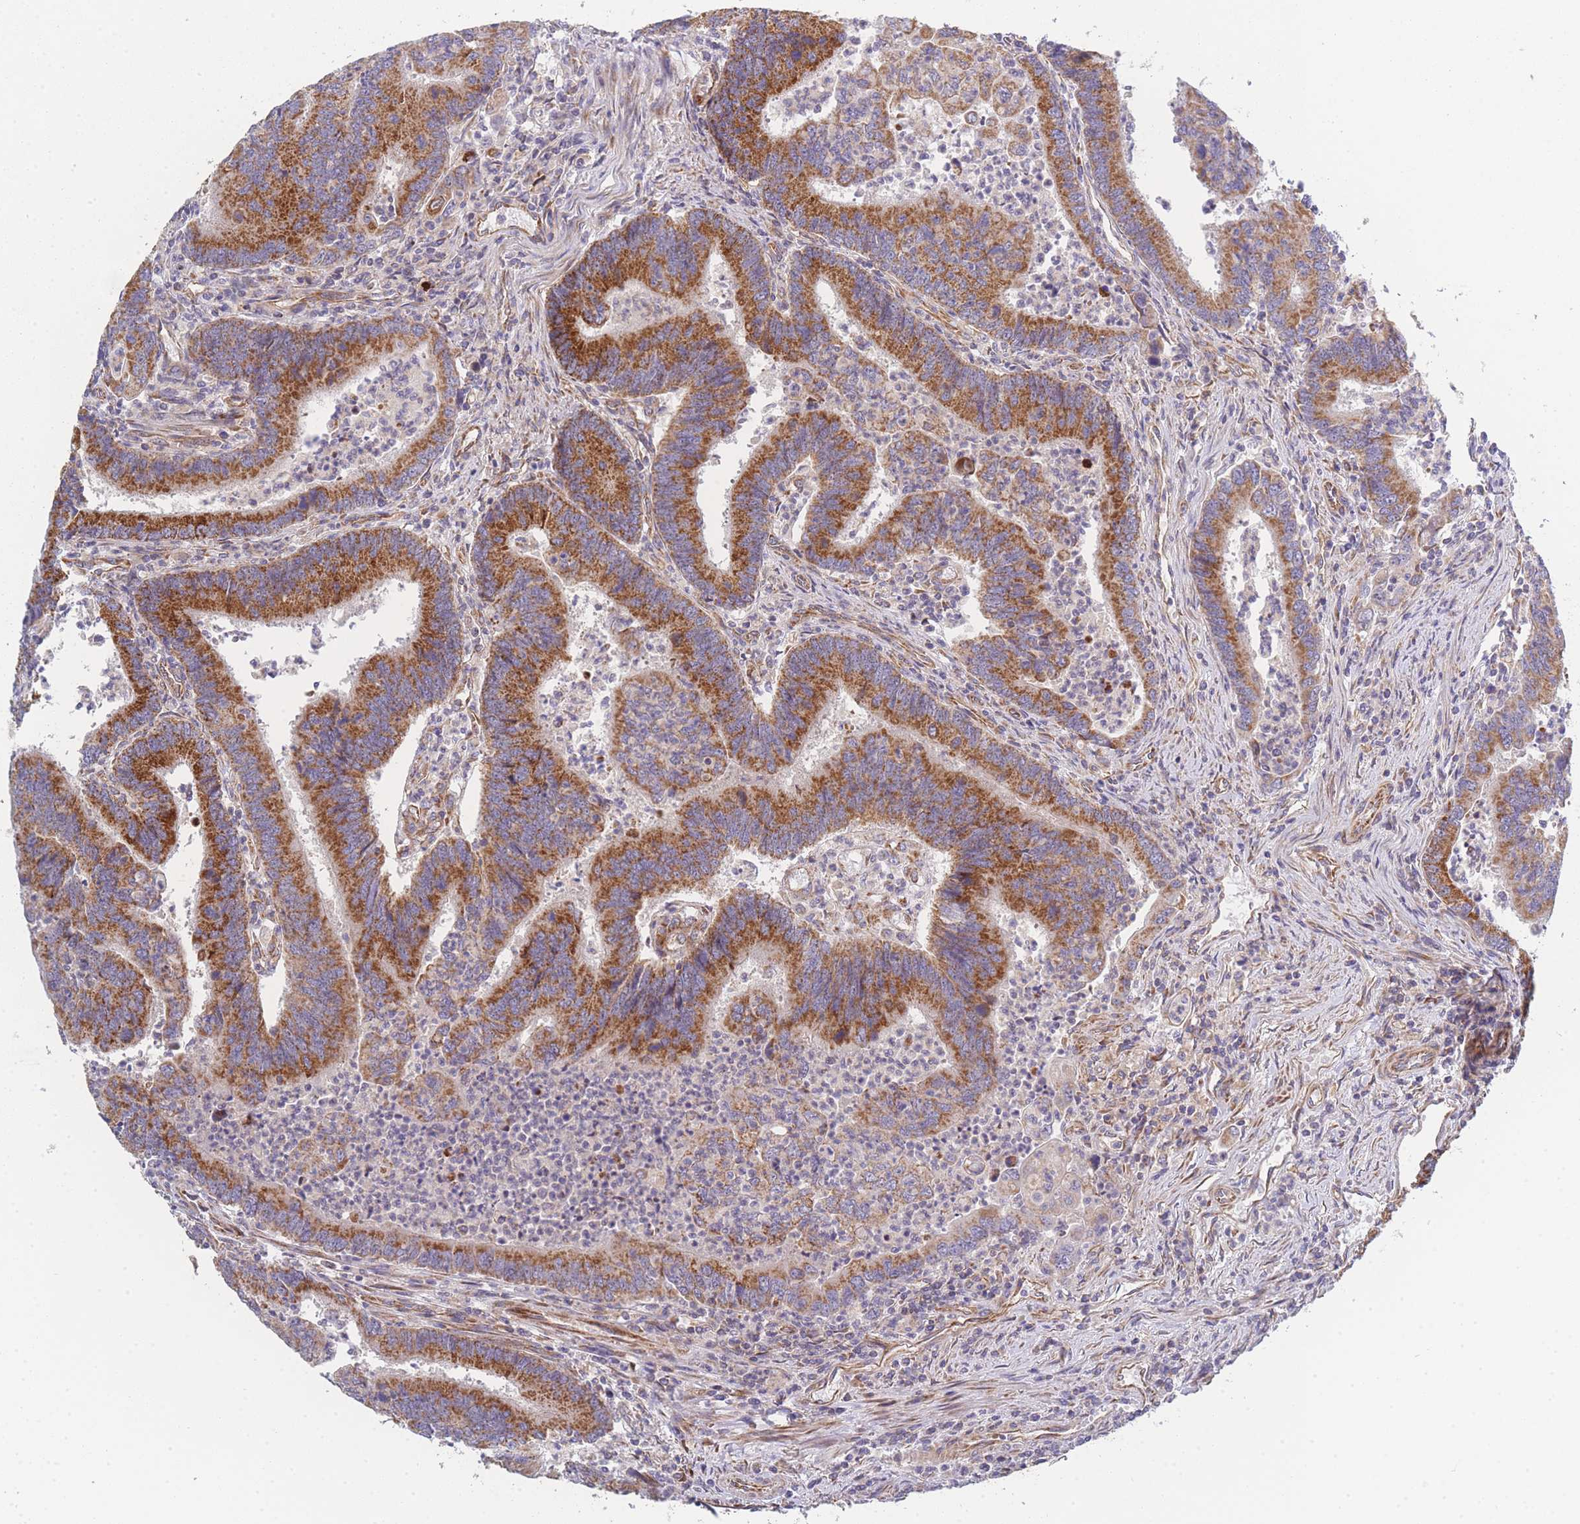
{"staining": {"intensity": "strong", "quantity": ">75%", "location": "cytoplasmic/membranous"}, "tissue": "colorectal cancer", "cell_type": "Tumor cells", "image_type": "cancer", "snomed": [{"axis": "morphology", "description": "Adenocarcinoma, NOS"}, {"axis": "topography", "description": "Colon"}], "caption": "Colorectal cancer (adenocarcinoma) stained for a protein (brown) shows strong cytoplasmic/membranous positive staining in about >75% of tumor cells.", "gene": "MTRES1", "patient": {"sex": "female", "age": 67}}